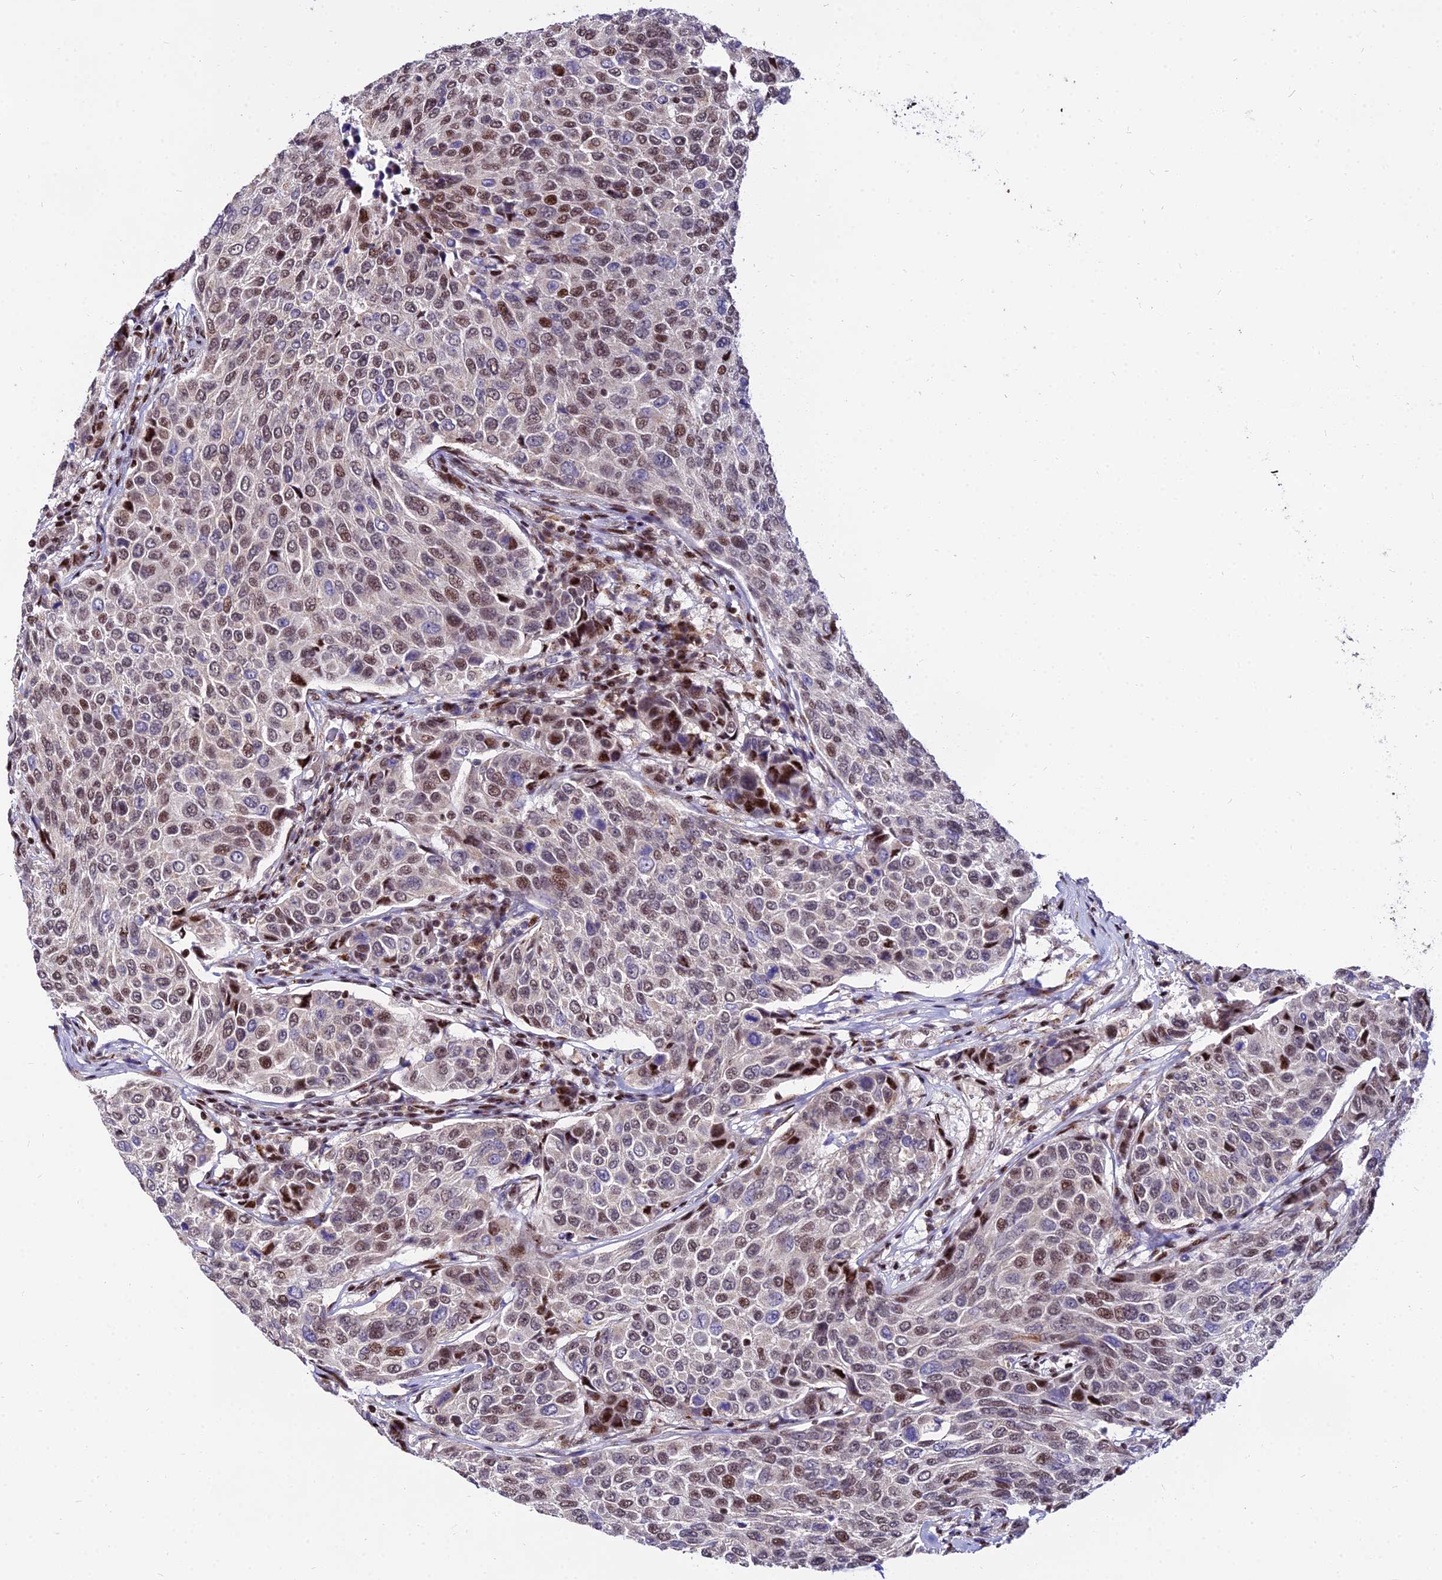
{"staining": {"intensity": "moderate", "quantity": ">75%", "location": "nuclear"}, "tissue": "breast cancer", "cell_type": "Tumor cells", "image_type": "cancer", "snomed": [{"axis": "morphology", "description": "Duct carcinoma"}, {"axis": "topography", "description": "Breast"}], "caption": "Tumor cells reveal medium levels of moderate nuclear positivity in about >75% of cells in breast cancer.", "gene": "CIB3", "patient": {"sex": "female", "age": 55}}